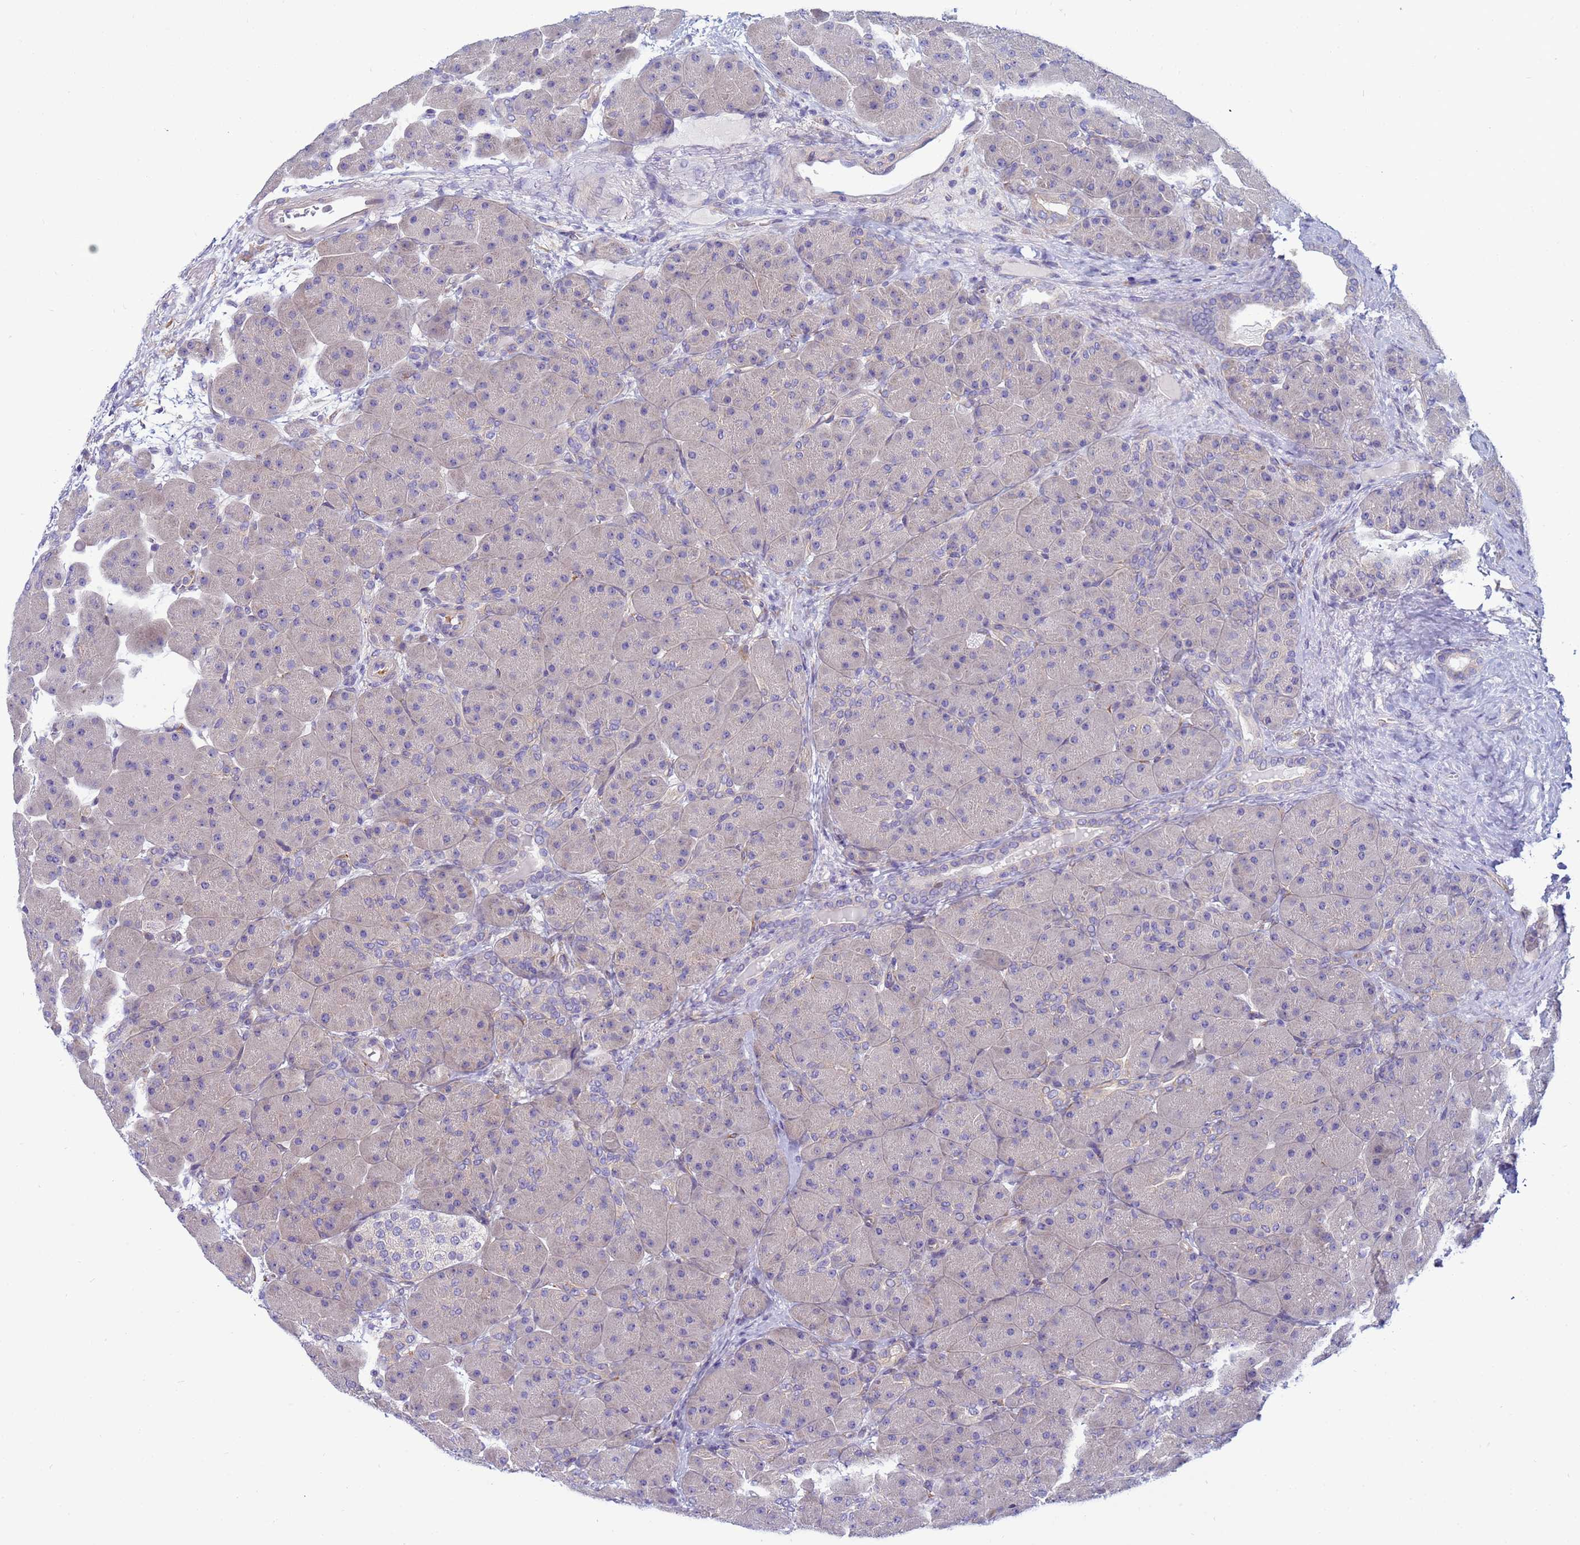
{"staining": {"intensity": "weak", "quantity": "<25%", "location": "cytoplasmic/membranous"}, "tissue": "pancreas", "cell_type": "Exocrine glandular cells", "image_type": "normal", "snomed": [{"axis": "morphology", "description": "Normal tissue, NOS"}, {"axis": "topography", "description": "Pancreas"}], "caption": "Exocrine glandular cells show no significant positivity in normal pancreas.", "gene": "TRPC6", "patient": {"sex": "male", "age": 66}}